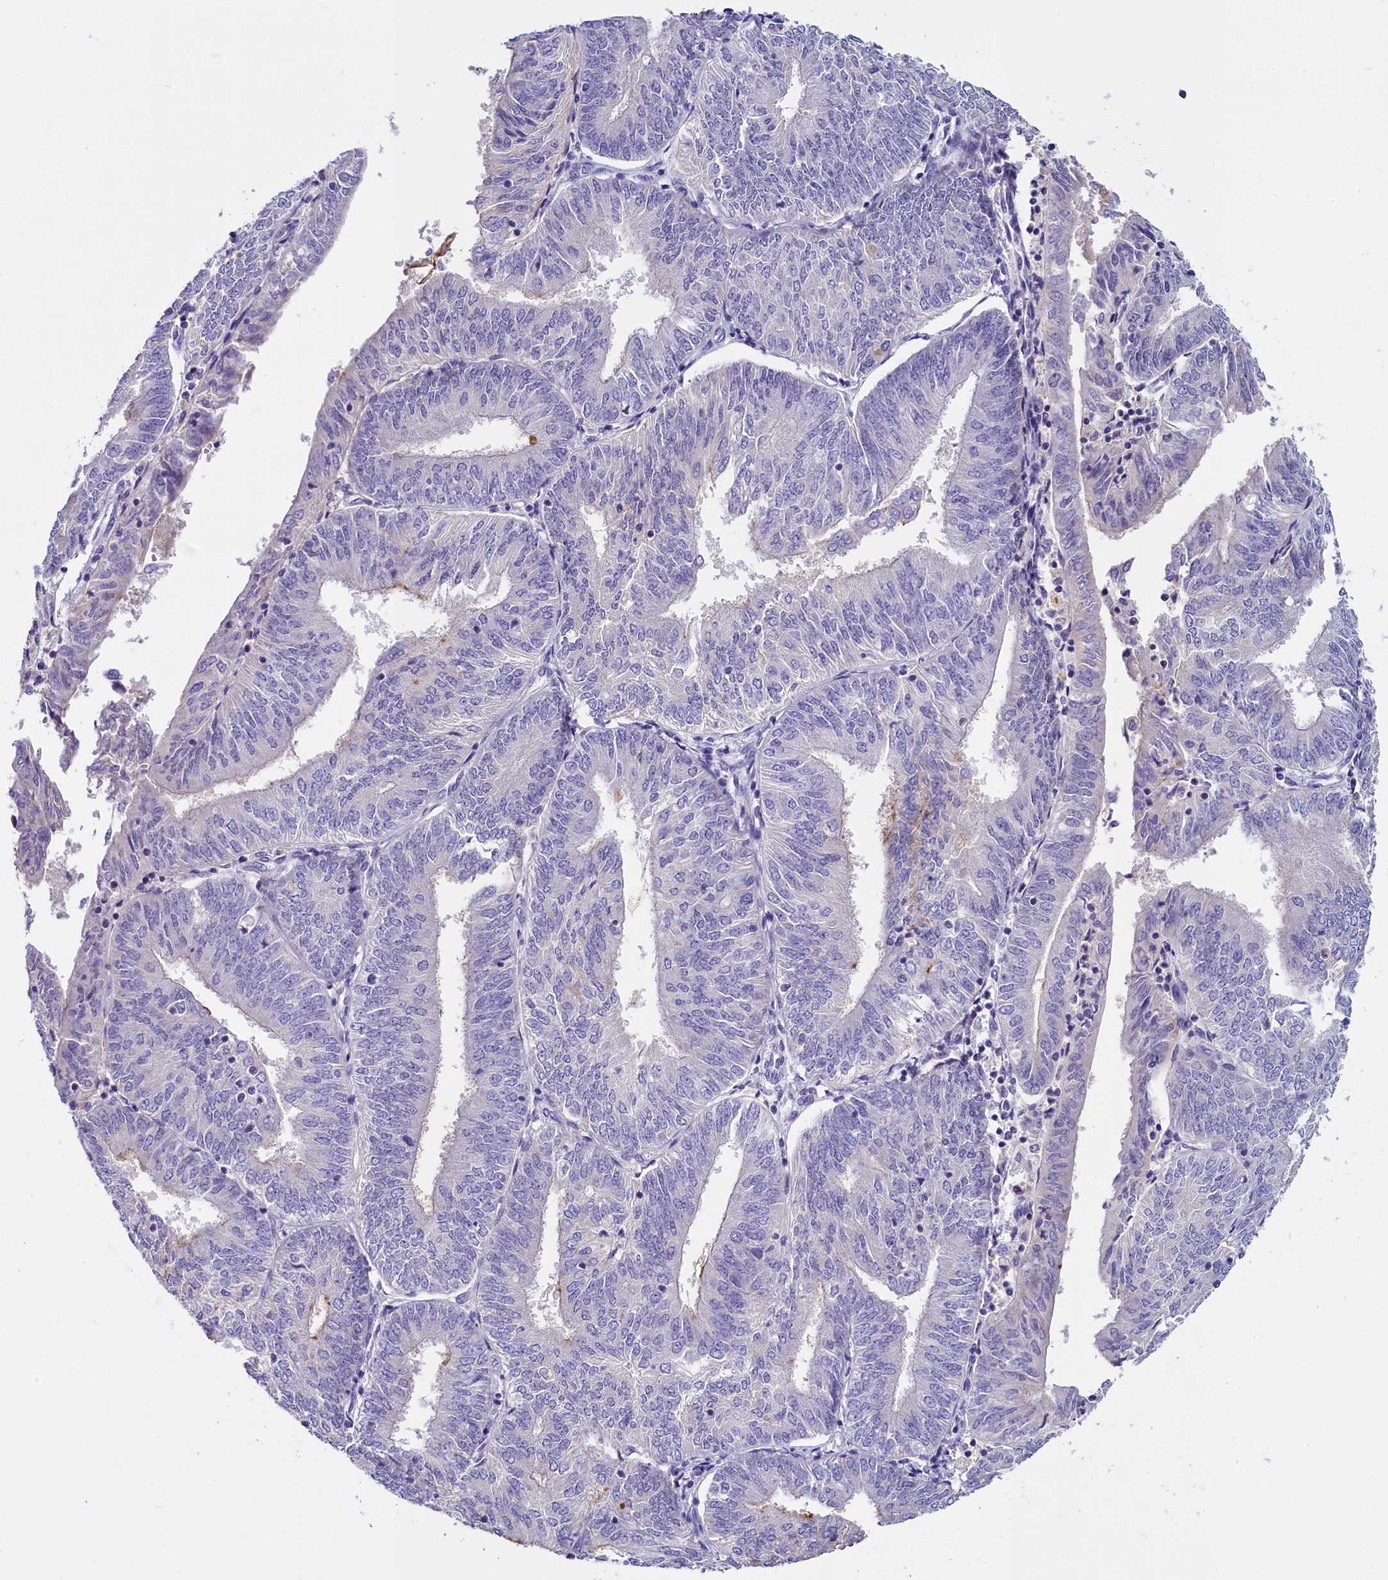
{"staining": {"intensity": "negative", "quantity": "none", "location": "none"}, "tissue": "endometrial cancer", "cell_type": "Tumor cells", "image_type": "cancer", "snomed": [{"axis": "morphology", "description": "Adenocarcinoma, NOS"}, {"axis": "topography", "description": "Endometrium"}], "caption": "Adenocarcinoma (endometrial) was stained to show a protein in brown. There is no significant expression in tumor cells.", "gene": "RTTN", "patient": {"sex": "female", "age": 58}}